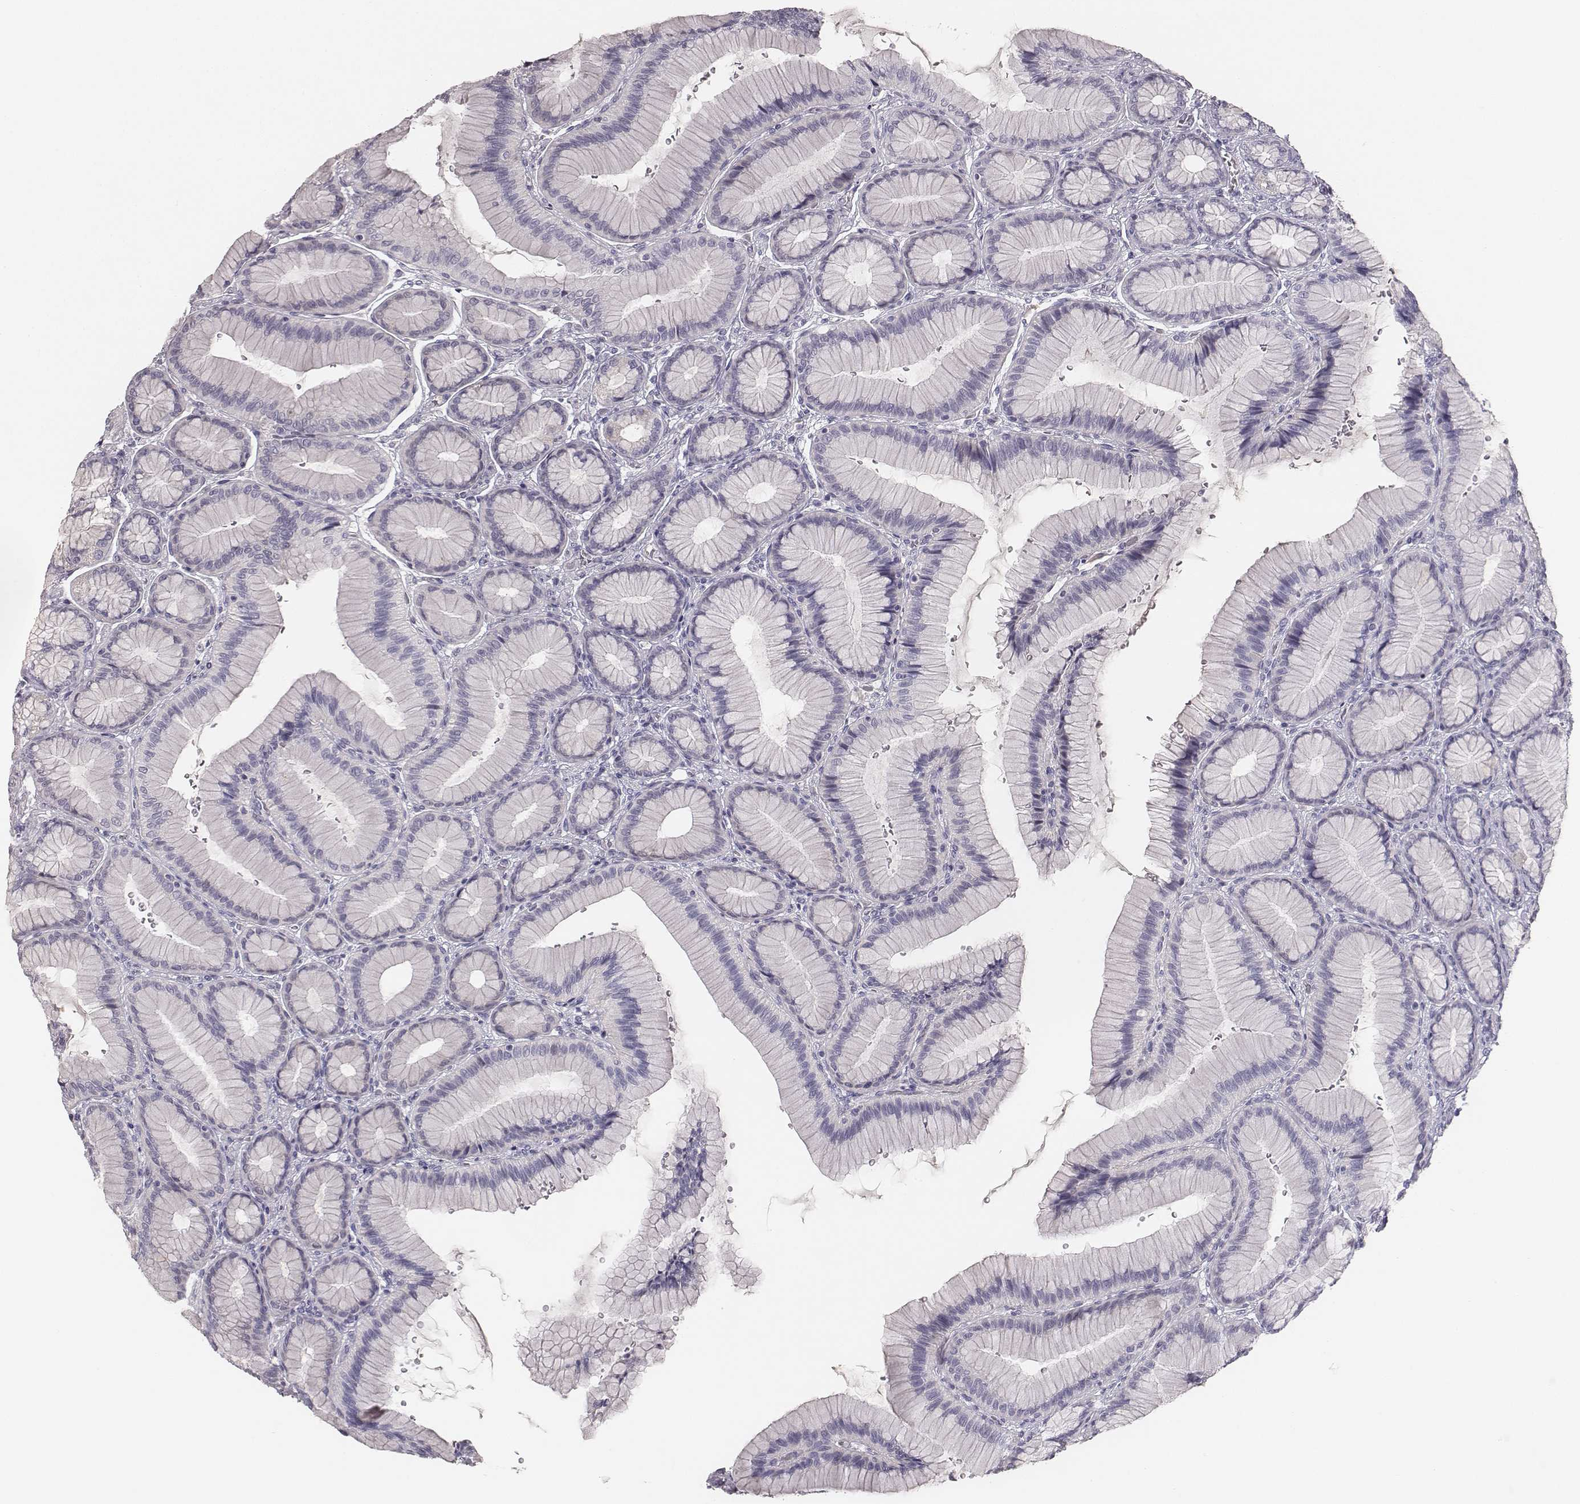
{"staining": {"intensity": "negative", "quantity": "none", "location": "none"}, "tissue": "stomach", "cell_type": "Glandular cells", "image_type": "normal", "snomed": [{"axis": "morphology", "description": "Normal tissue, NOS"}, {"axis": "morphology", "description": "Adenocarcinoma, NOS"}, {"axis": "morphology", "description": "Adenocarcinoma, High grade"}, {"axis": "topography", "description": "Stomach, upper"}, {"axis": "topography", "description": "Stomach"}], "caption": "DAB immunohistochemical staining of benign stomach shows no significant expression in glandular cells. (DAB (3,3'-diaminobenzidine) immunohistochemistry with hematoxylin counter stain).", "gene": "MYH6", "patient": {"sex": "female", "age": 65}}